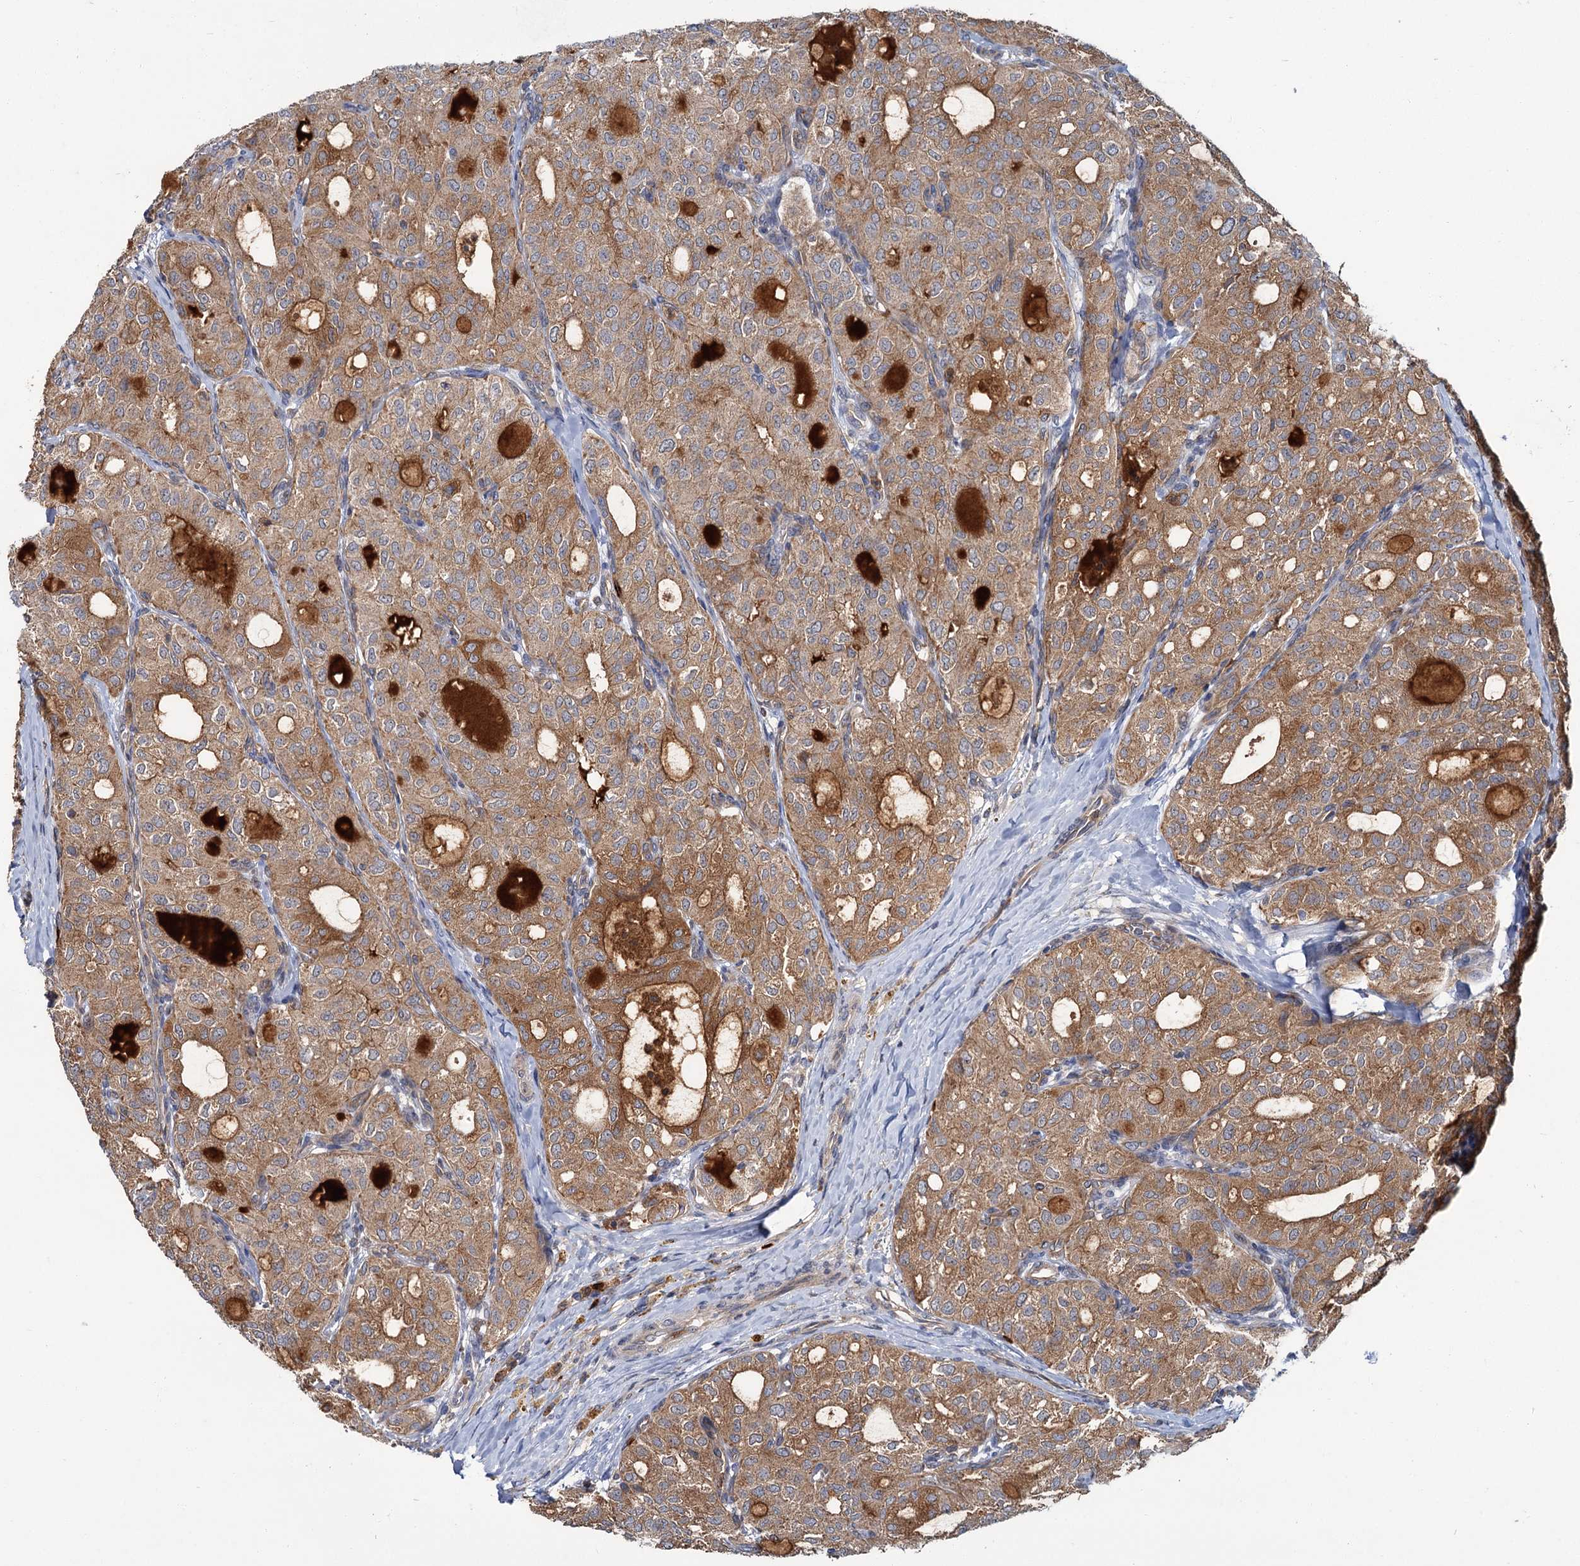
{"staining": {"intensity": "moderate", "quantity": ">75%", "location": "cytoplasmic/membranous"}, "tissue": "thyroid cancer", "cell_type": "Tumor cells", "image_type": "cancer", "snomed": [{"axis": "morphology", "description": "Follicular adenoma carcinoma, NOS"}, {"axis": "topography", "description": "Thyroid gland"}], "caption": "Thyroid cancer (follicular adenoma carcinoma) tissue displays moderate cytoplasmic/membranous staining in about >75% of tumor cells", "gene": "DYNC2H1", "patient": {"sex": "male", "age": 75}}